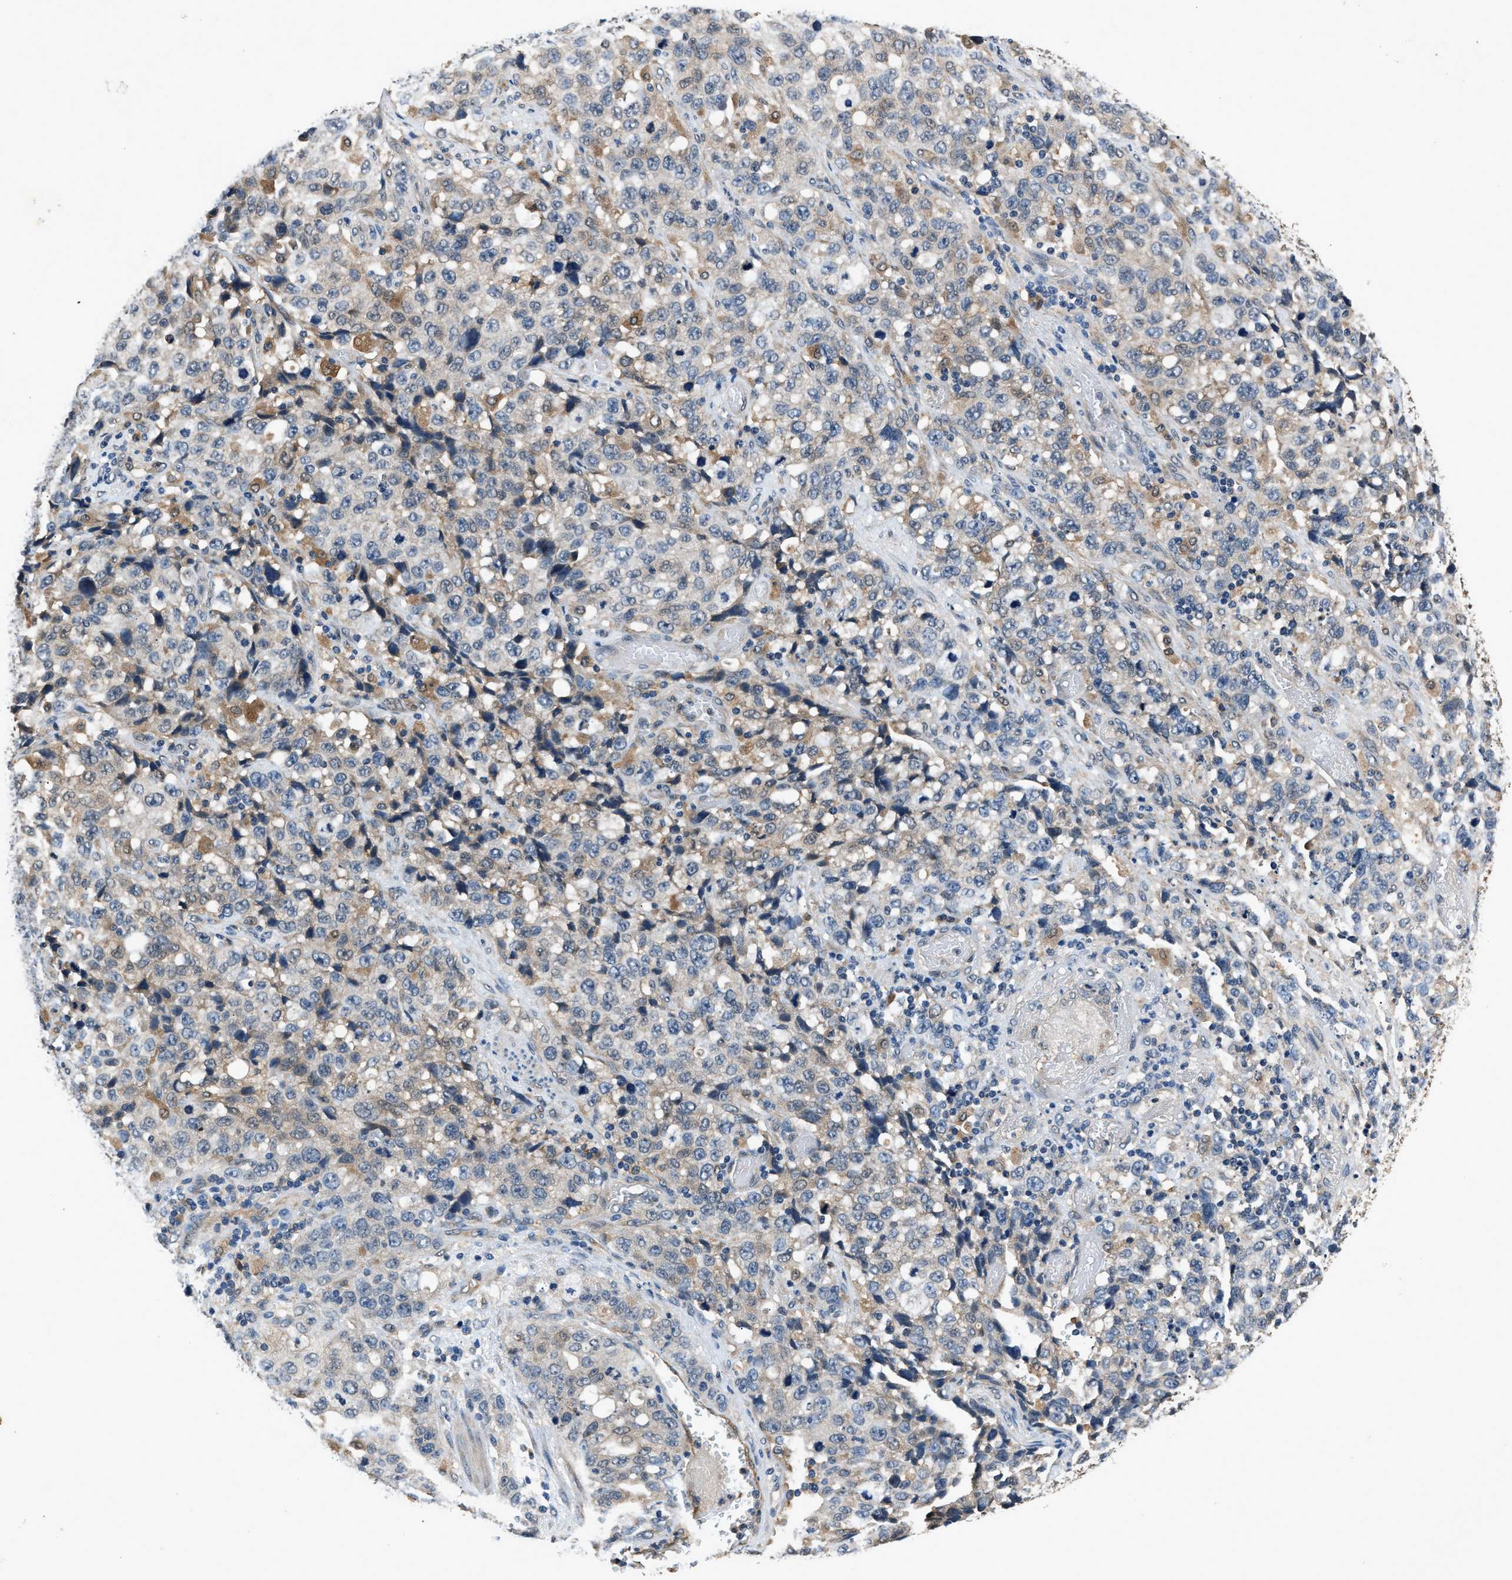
{"staining": {"intensity": "weak", "quantity": "25%-75%", "location": "cytoplasmic/membranous"}, "tissue": "stomach cancer", "cell_type": "Tumor cells", "image_type": "cancer", "snomed": [{"axis": "morphology", "description": "Normal tissue, NOS"}, {"axis": "morphology", "description": "Adenocarcinoma, NOS"}, {"axis": "topography", "description": "Stomach"}], "caption": "An image of human stomach cancer (adenocarcinoma) stained for a protein demonstrates weak cytoplasmic/membranous brown staining in tumor cells. (DAB IHC, brown staining for protein, blue staining for nuclei).", "gene": "TP53I3", "patient": {"sex": "male", "age": 48}}